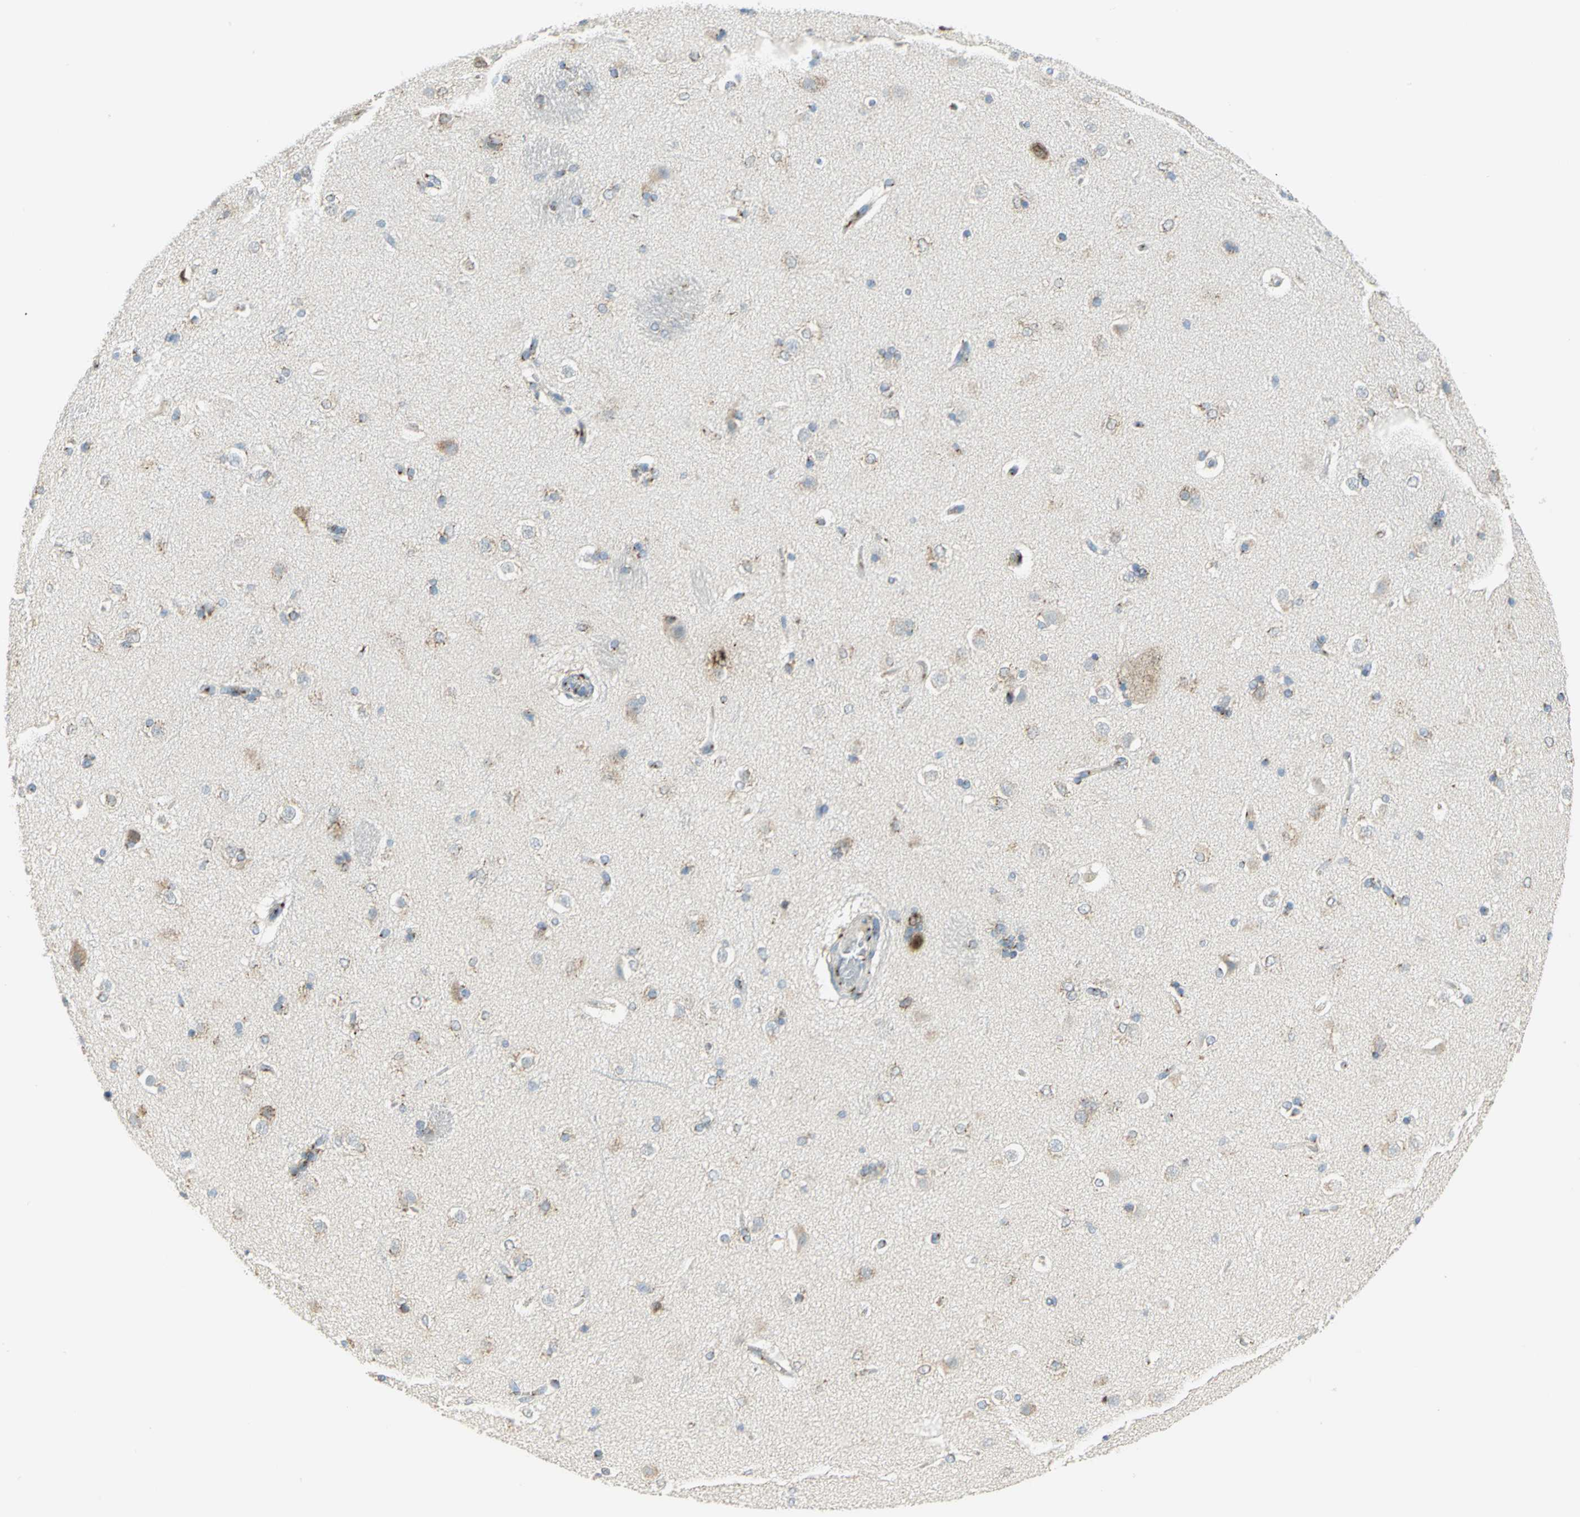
{"staining": {"intensity": "moderate", "quantity": "25%-75%", "location": "cytoplasmic/membranous"}, "tissue": "caudate", "cell_type": "Glial cells", "image_type": "normal", "snomed": [{"axis": "morphology", "description": "Normal tissue, NOS"}, {"axis": "topography", "description": "Lateral ventricle wall"}], "caption": "A brown stain highlights moderate cytoplasmic/membranous staining of a protein in glial cells of unremarkable human caudate. Immunohistochemistry stains the protein of interest in brown and the nuclei are stained blue.", "gene": "GPR3", "patient": {"sex": "female", "age": 19}}